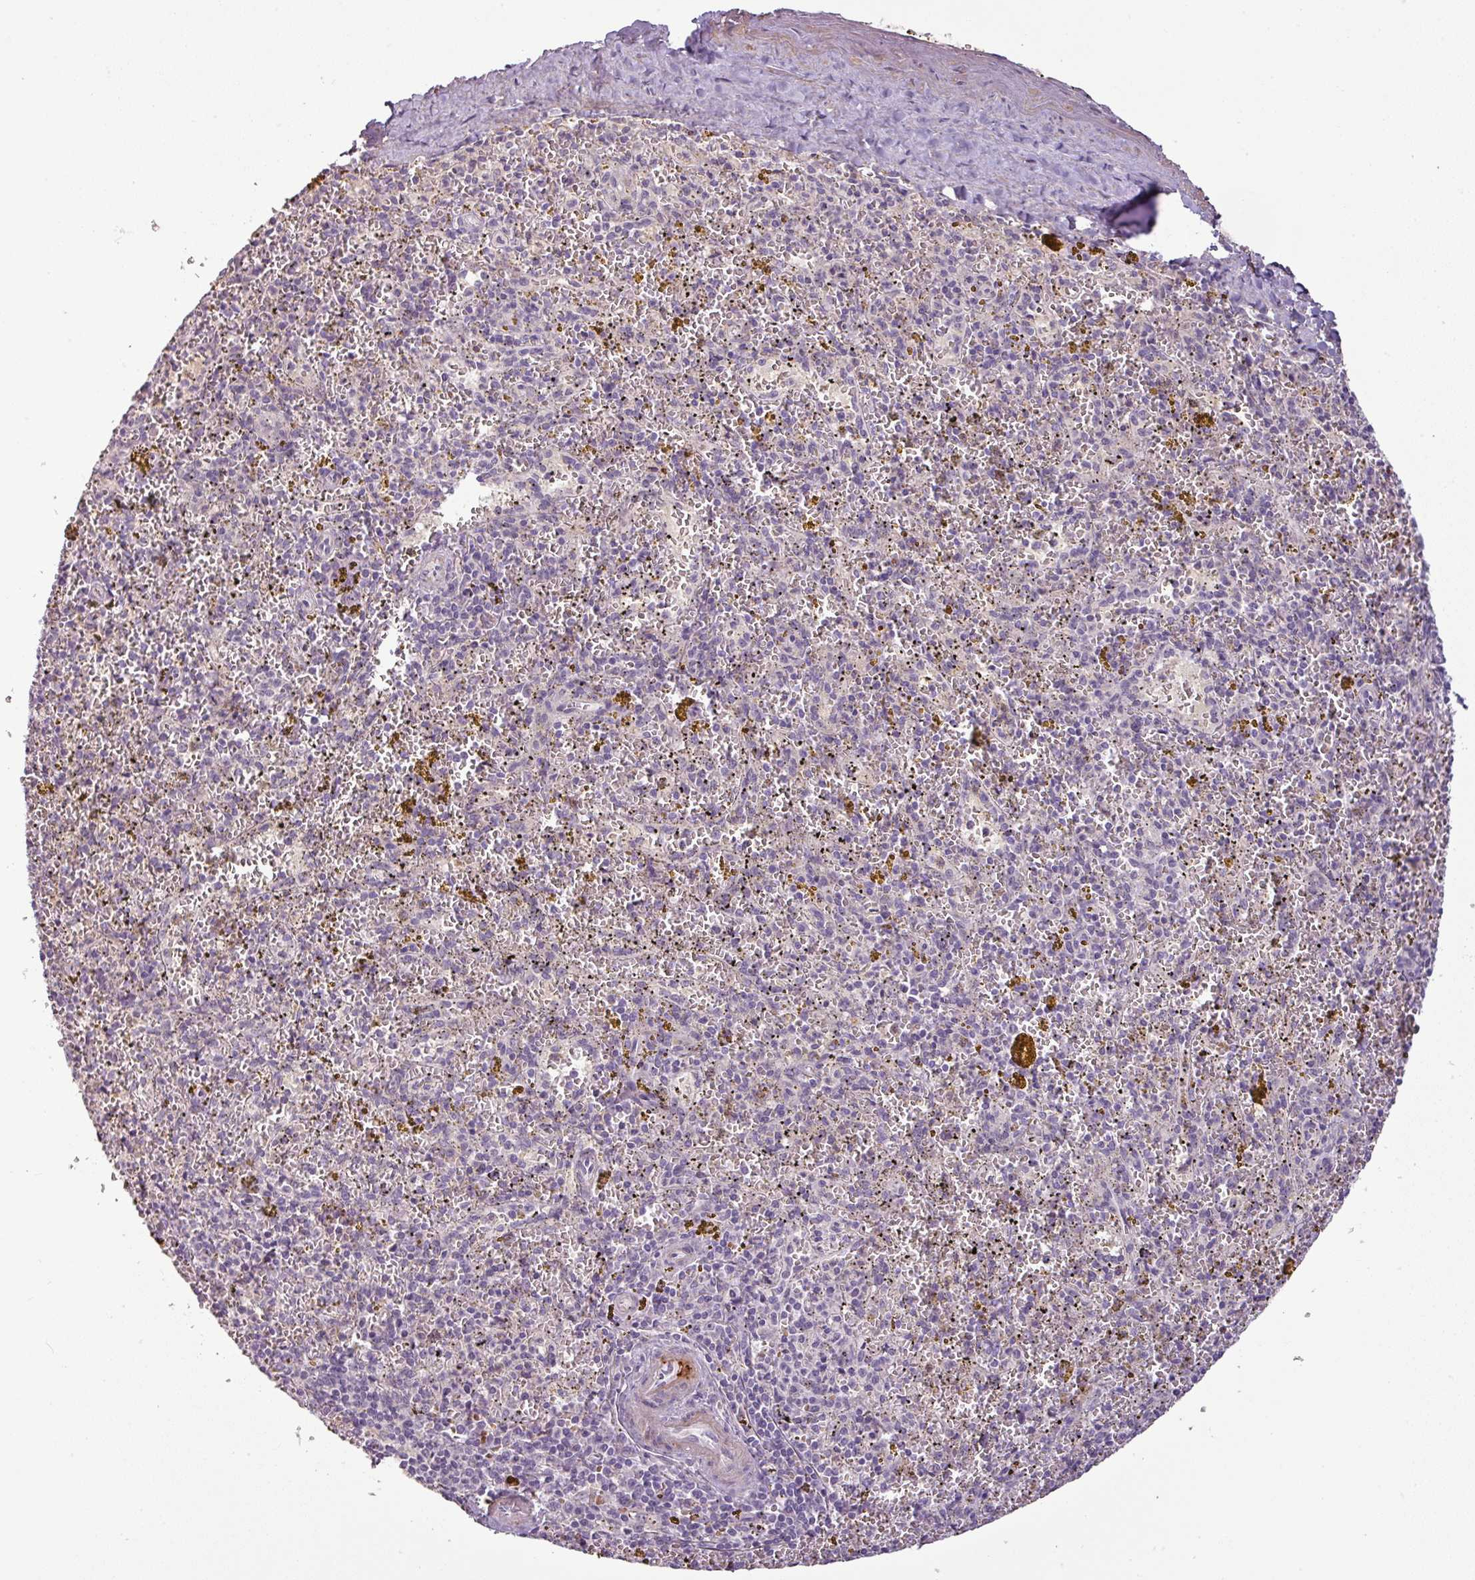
{"staining": {"intensity": "negative", "quantity": "none", "location": "none"}, "tissue": "spleen", "cell_type": "Cells in red pulp", "image_type": "normal", "snomed": [{"axis": "morphology", "description": "Normal tissue, NOS"}, {"axis": "topography", "description": "Spleen"}], "caption": "This is a histopathology image of IHC staining of benign spleen, which shows no positivity in cells in red pulp.", "gene": "APOC1", "patient": {"sex": "male", "age": 57}}